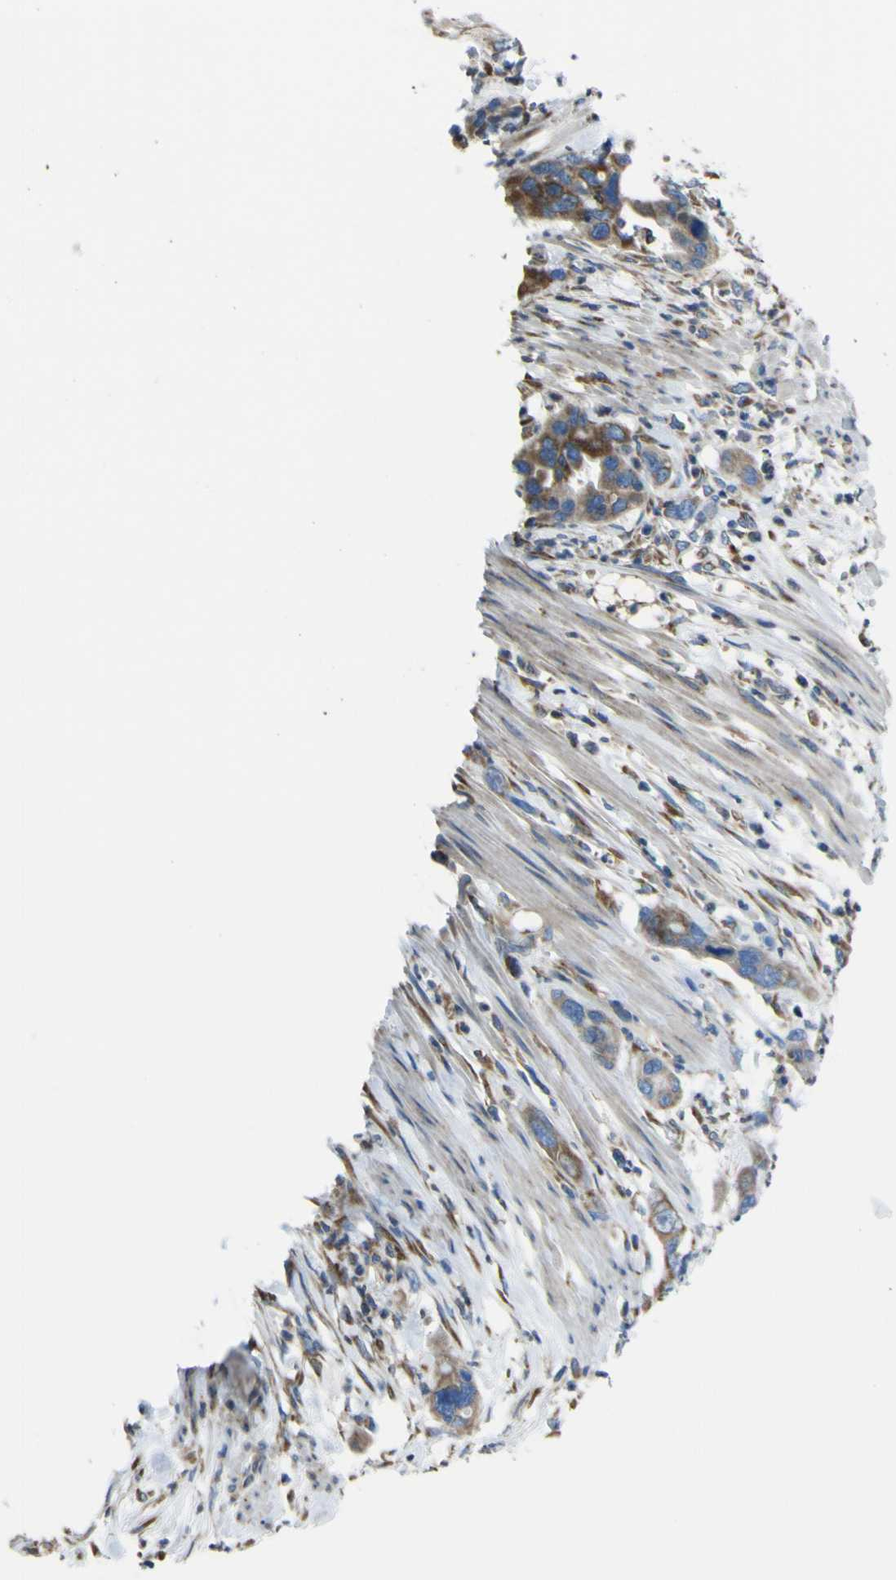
{"staining": {"intensity": "moderate", "quantity": ">75%", "location": "cytoplasmic/membranous"}, "tissue": "pancreatic cancer", "cell_type": "Tumor cells", "image_type": "cancer", "snomed": [{"axis": "morphology", "description": "Adenocarcinoma, NOS"}, {"axis": "topography", "description": "Pancreas"}], "caption": "A brown stain shows moderate cytoplasmic/membranous expression of a protein in human adenocarcinoma (pancreatic) tumor cells.", "gene": "STIM1", "patient": {"sex": "female", "age": 71}}